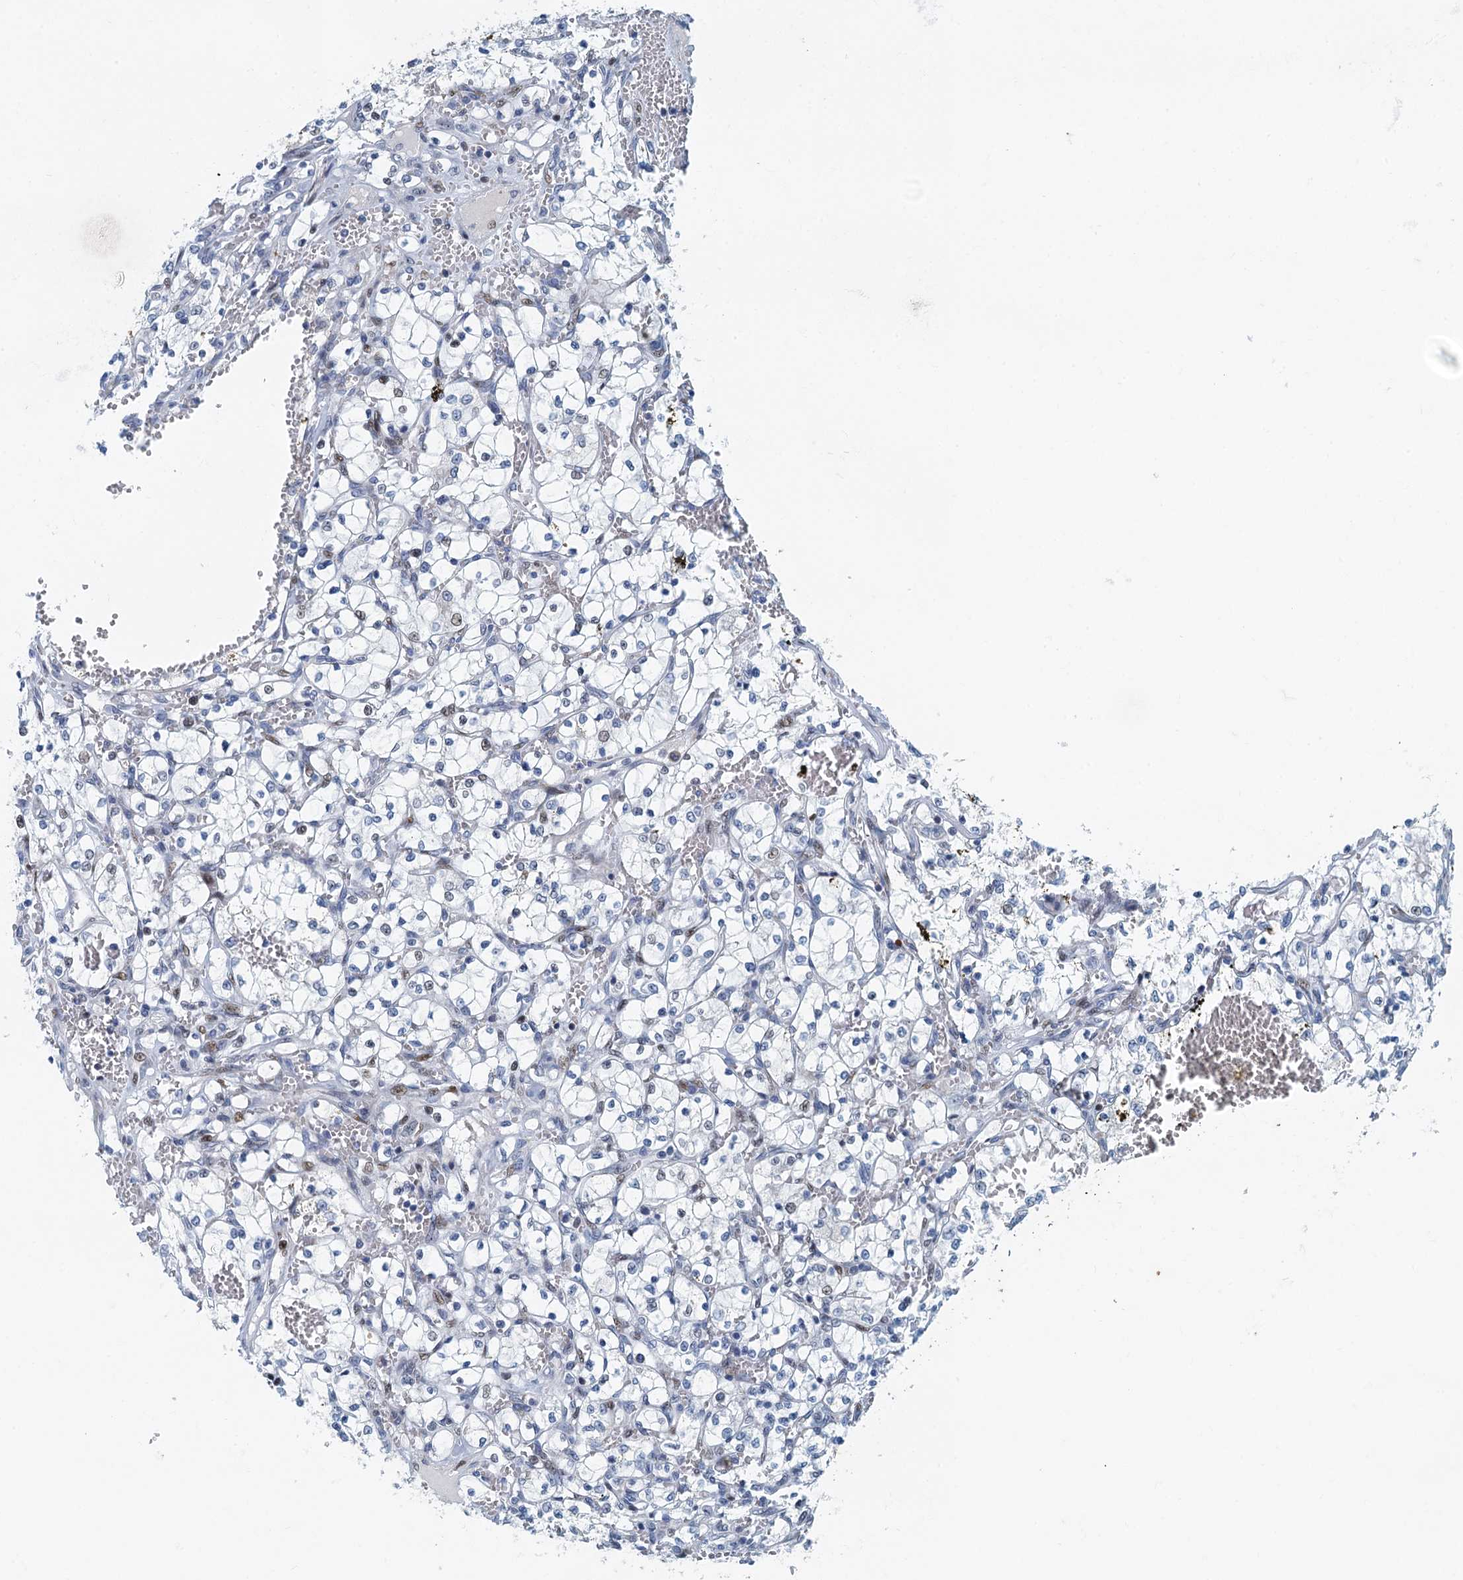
{"staining": {"intensity": "weak", "quantity": "<25%", "location": "nuclear"}, "tissue": "renal cancer", "cell_type": "Tumor cells", "image_type": "cancer", "snomed": [{"axis": "morphology", "description": "Adenocarcinoma, NOS"}, {"axis": "topography", "description": "Kidney"}], "caption": "IHC photomicrograph of adenocarcinoma (renal) stained for a protein (brown), which shows no positivity in tumor cells. (DAB IHC, high magnification).", "gene": "ANKRD13D", "patient": {"sex": "female", "age": 69}}